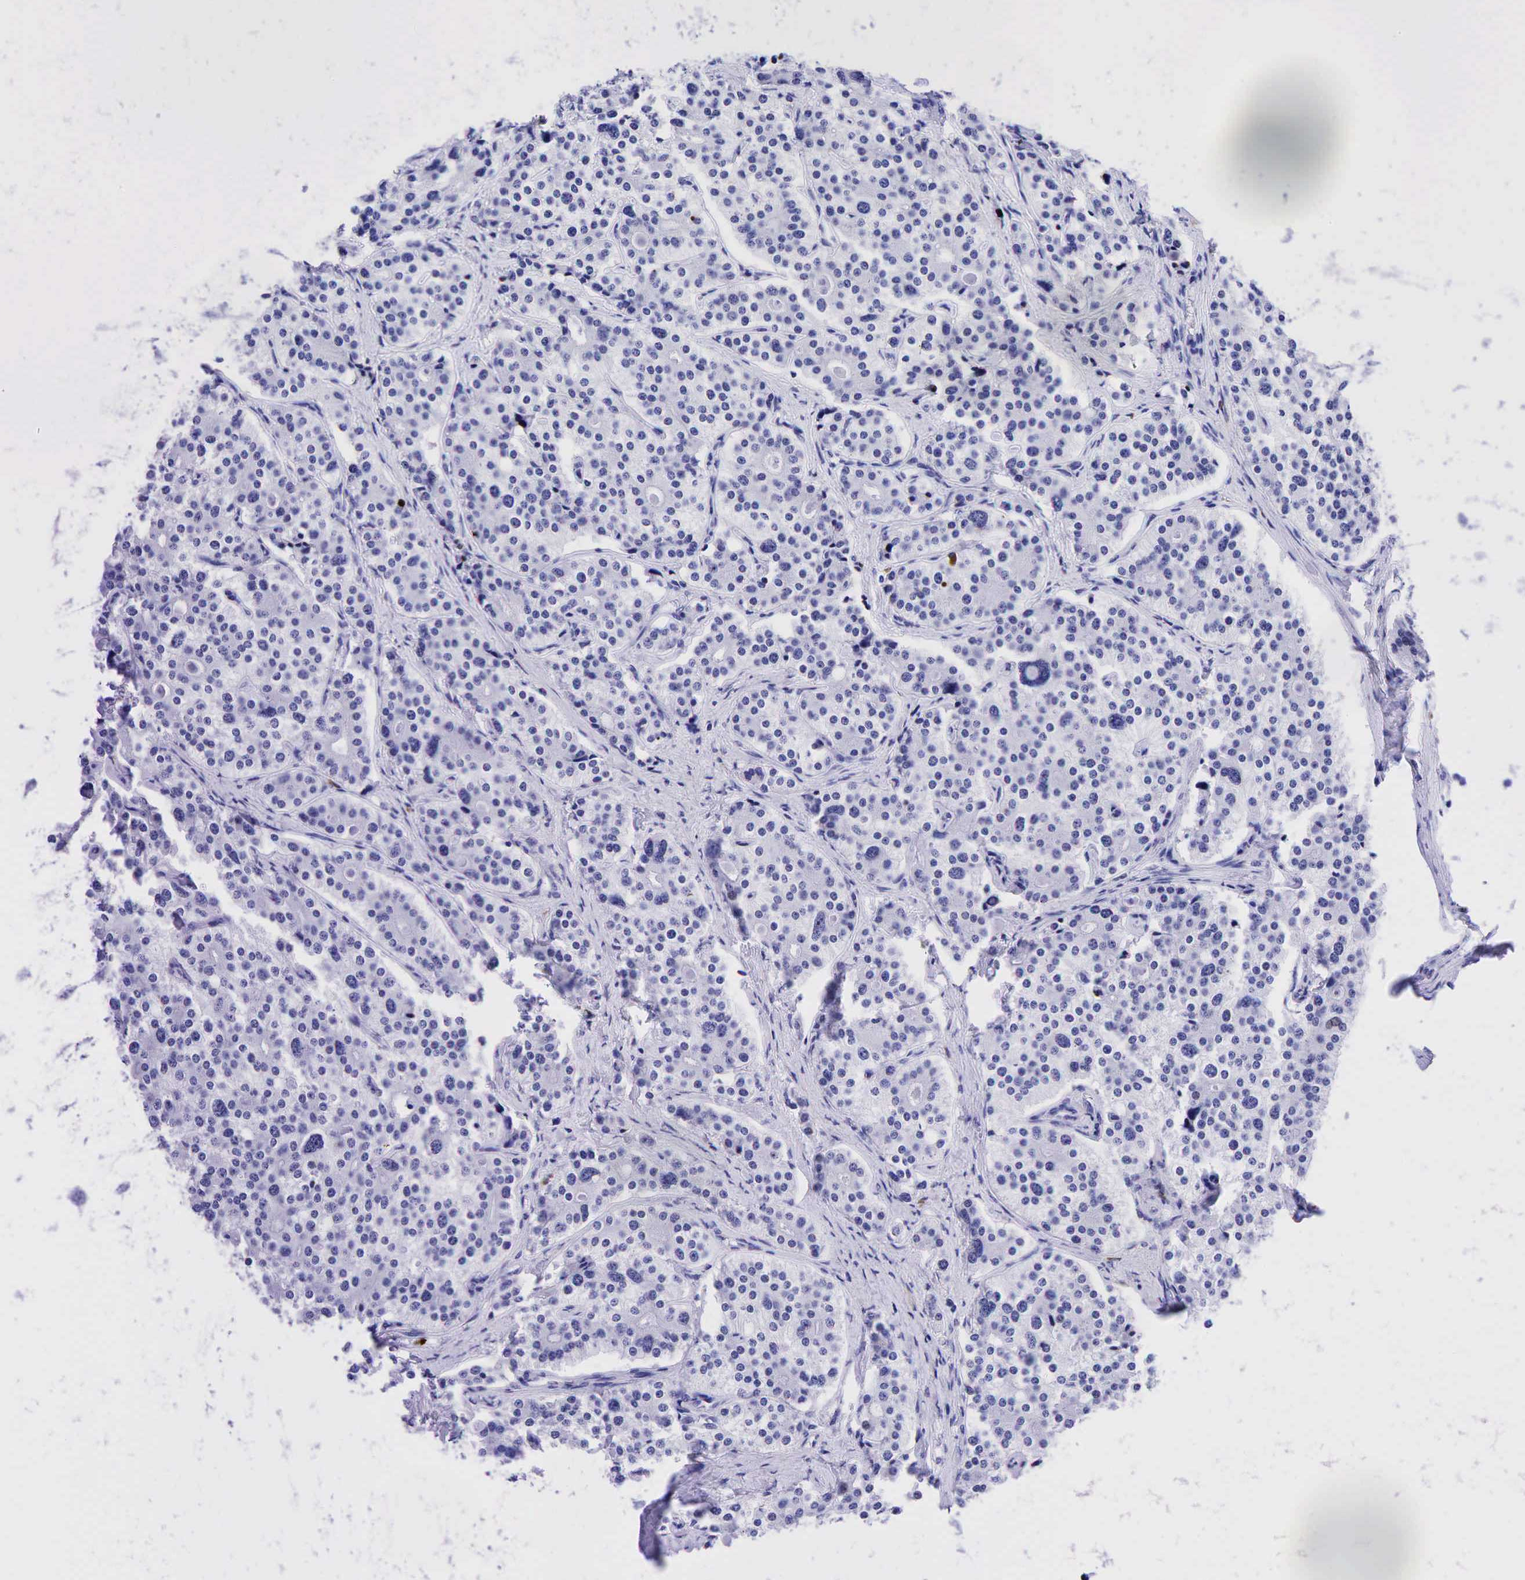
{"staining": {"intensity": "negative", "quantity": "none", "location": "none"}, "tissue": "carcinoid", "cell_type": "Tumor cells", "image_type": "cancer", "snomed": [{"axis": "morphology", "description": "Carcinoid, malignant, NOS"}, {"axis": "topography", "description": "Small intestine"}], "caption": "An immunohistochemistry histopathology image of carcinoid is shown. There is no staining in tumor cells of carcinoid.", "gene": "CD79A", "patient": {"sex": "male", "age": 63}}